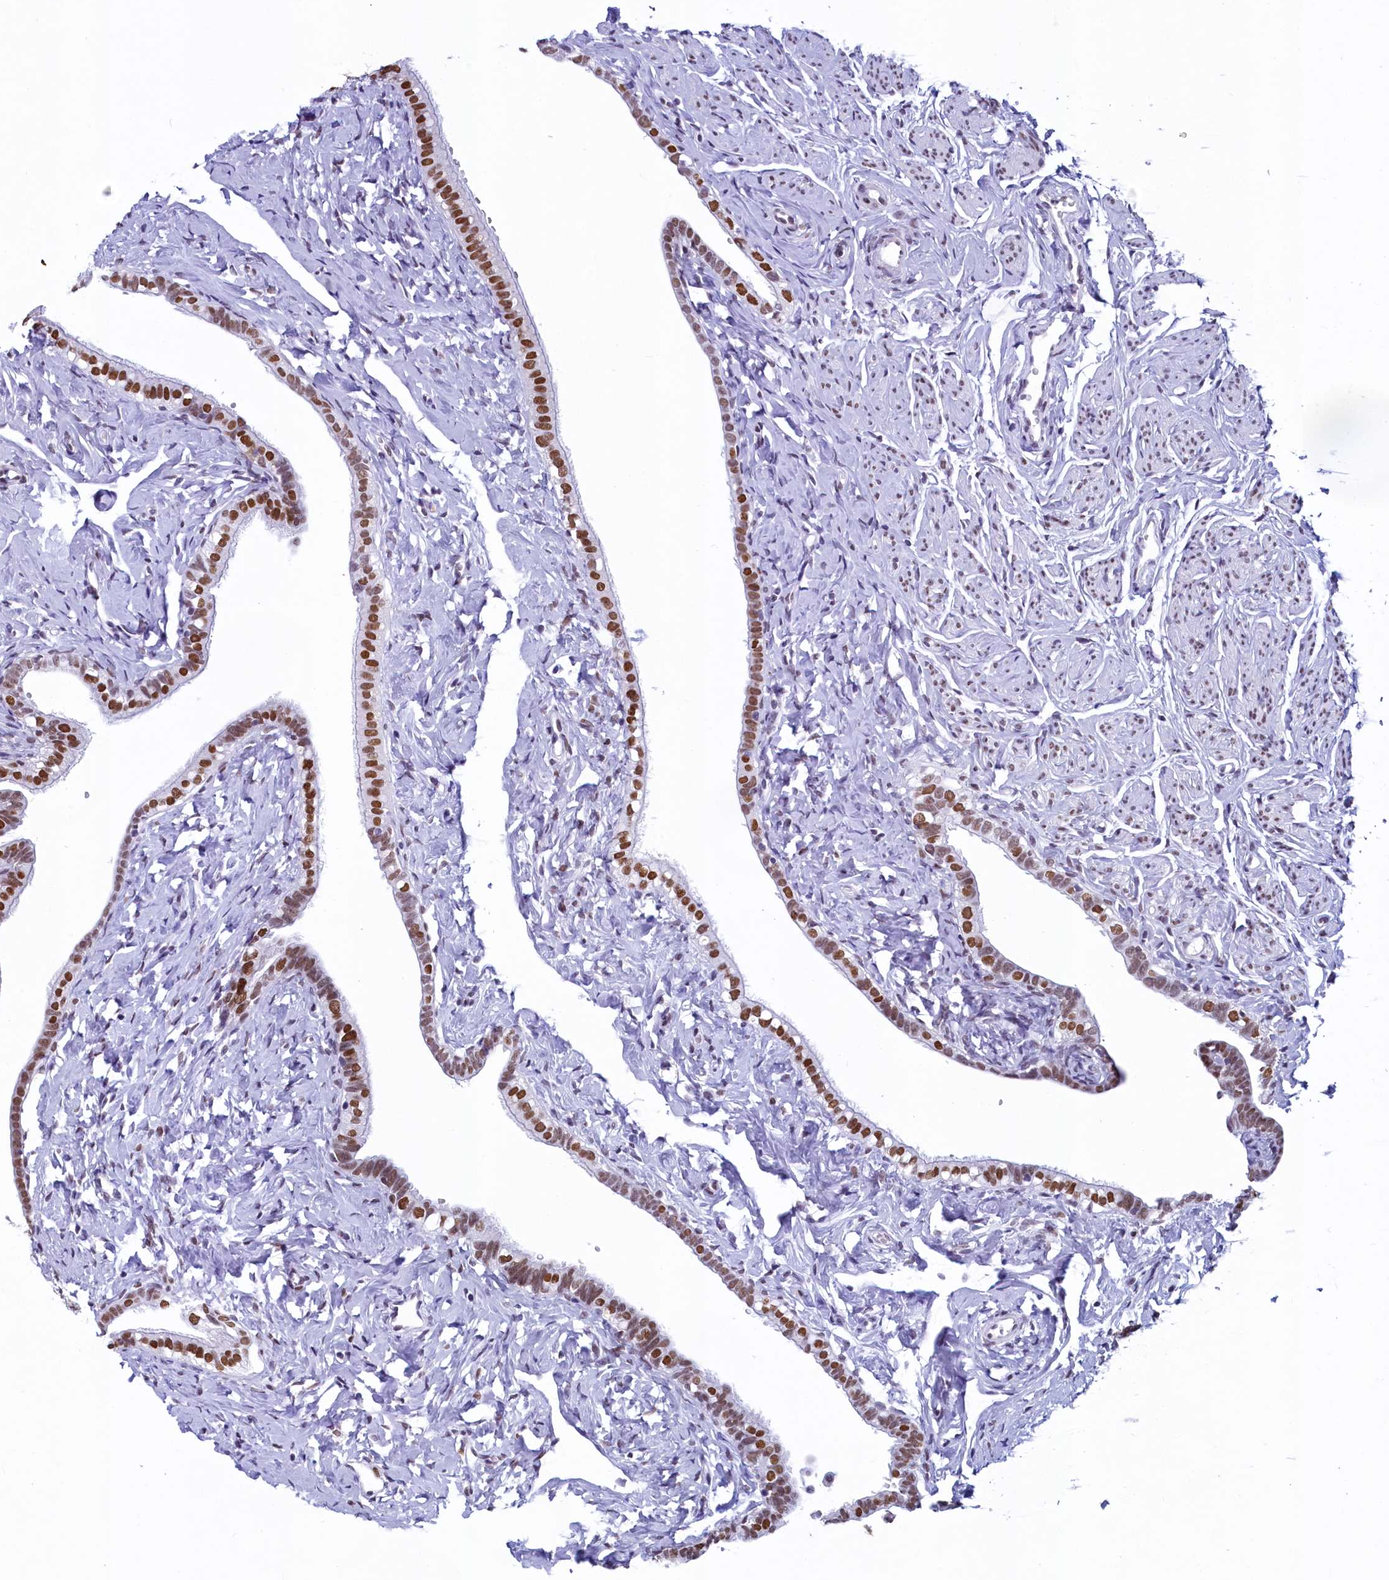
{"staining": {"intensity": "moderate", "quantity": ">75%", "location": "nuclear"}, "tissue": "fallopian tube", "cell_type": "Glandular cells", "image_type": "normal", "snomed": [{"axis": "morphology", "description": "Normal tissue, NOS"}, {"axis": "topography", "description": "Fallopian tube"}], "caption": "About >75% of glandular cells in unremarkable fallopian tube show moderate nuclear protein staining as visualized by brown immunohistochemical staining.", "gene": "SUGP2", "patient": {"sex": "female", "age": 66}}